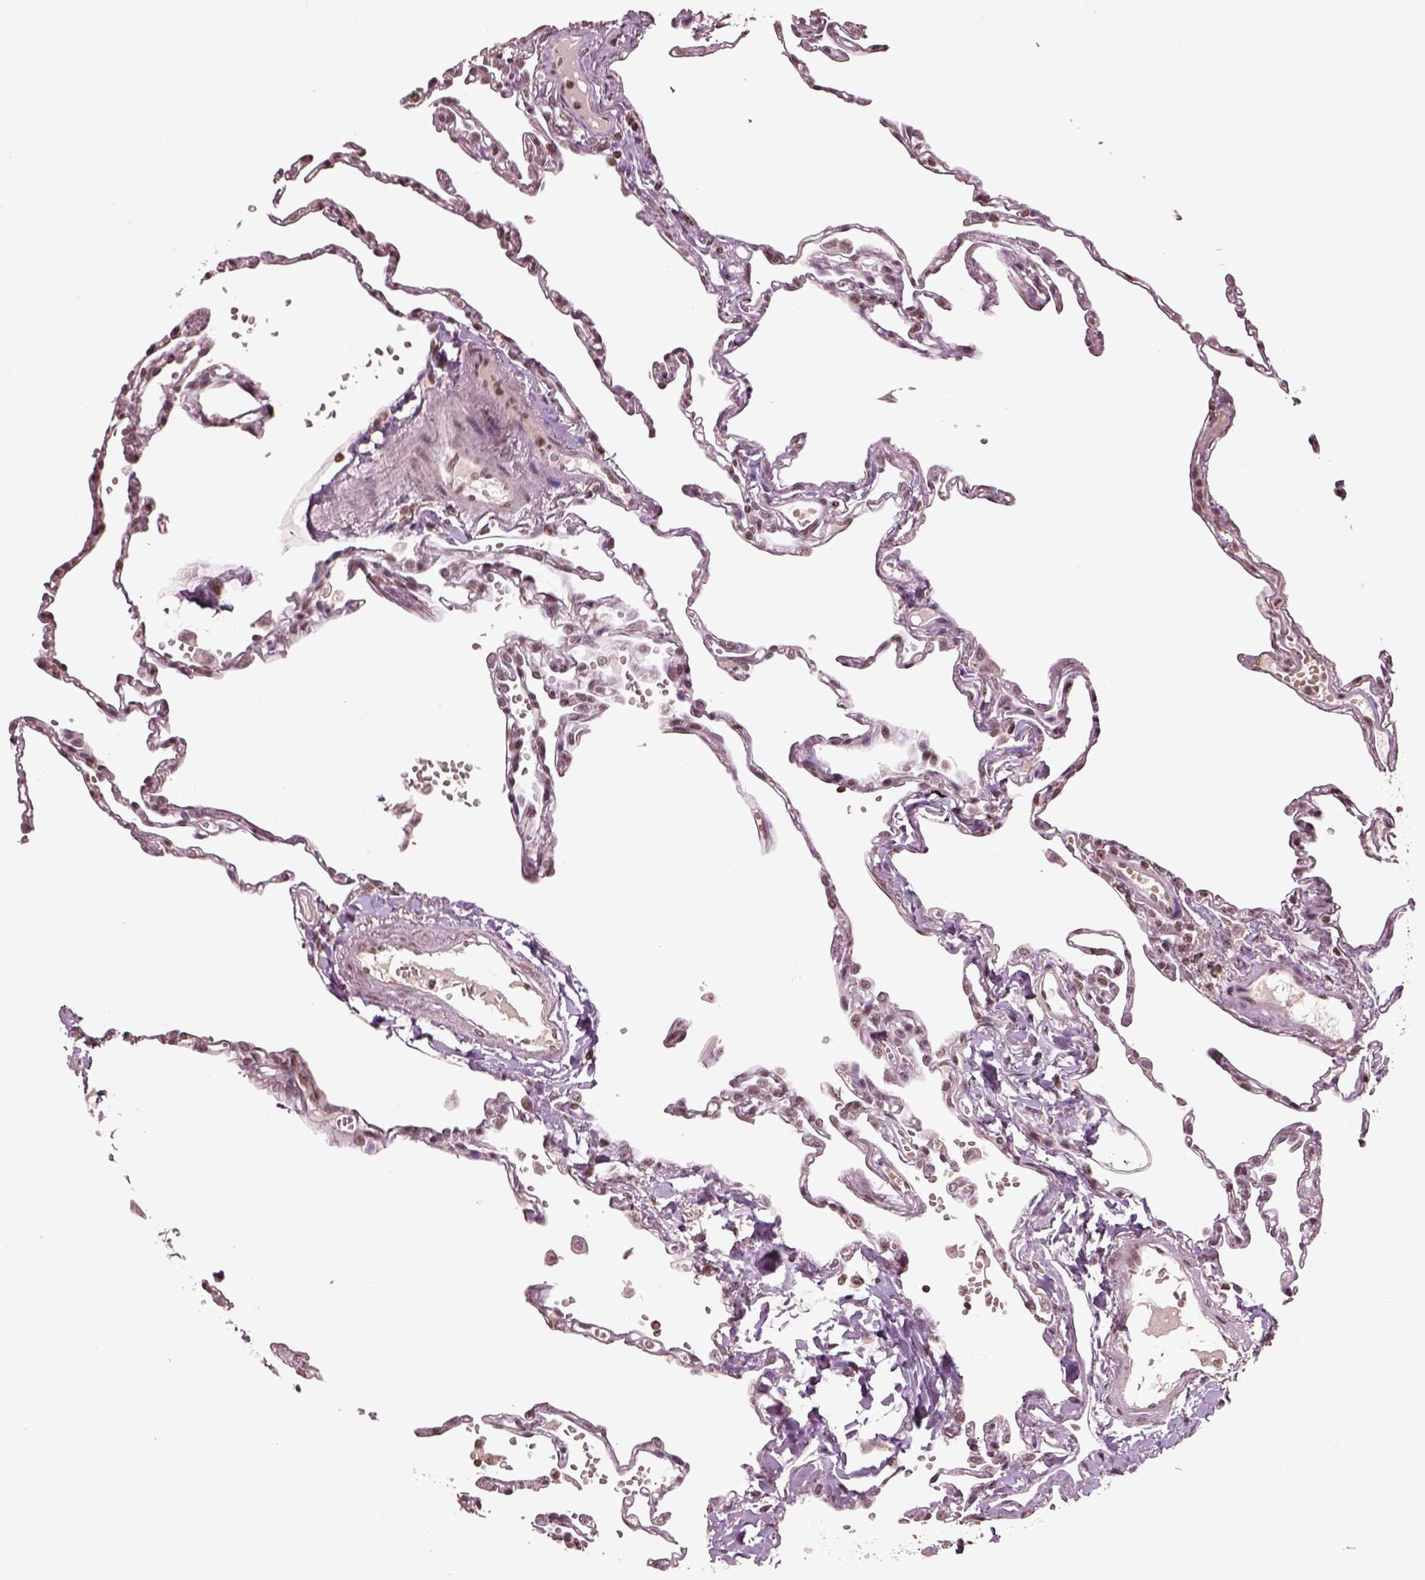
{"staining": {"intensity": "weak", "quantity": "25%-75%", "location": "nuclear"}, "tissue": "lung", "cell_type": "Alveolar cells", "image_type": "normal", "snomed": [{"axis": "morphology", "description": "Normal tissue, NOS"}, {"axis": "topography", "description": "Lung"}], "caption": "Lung stained with DAB (3,3'-diaminobenzidine) IHC displays low levels of weak nuclear staining in about 25%-75% of alveolar cells. The protein of interest is shown in brown color, while the nuclei are stained blue.", "gene": "GRM4", "patient": {"sex": "male", "age": 78}}